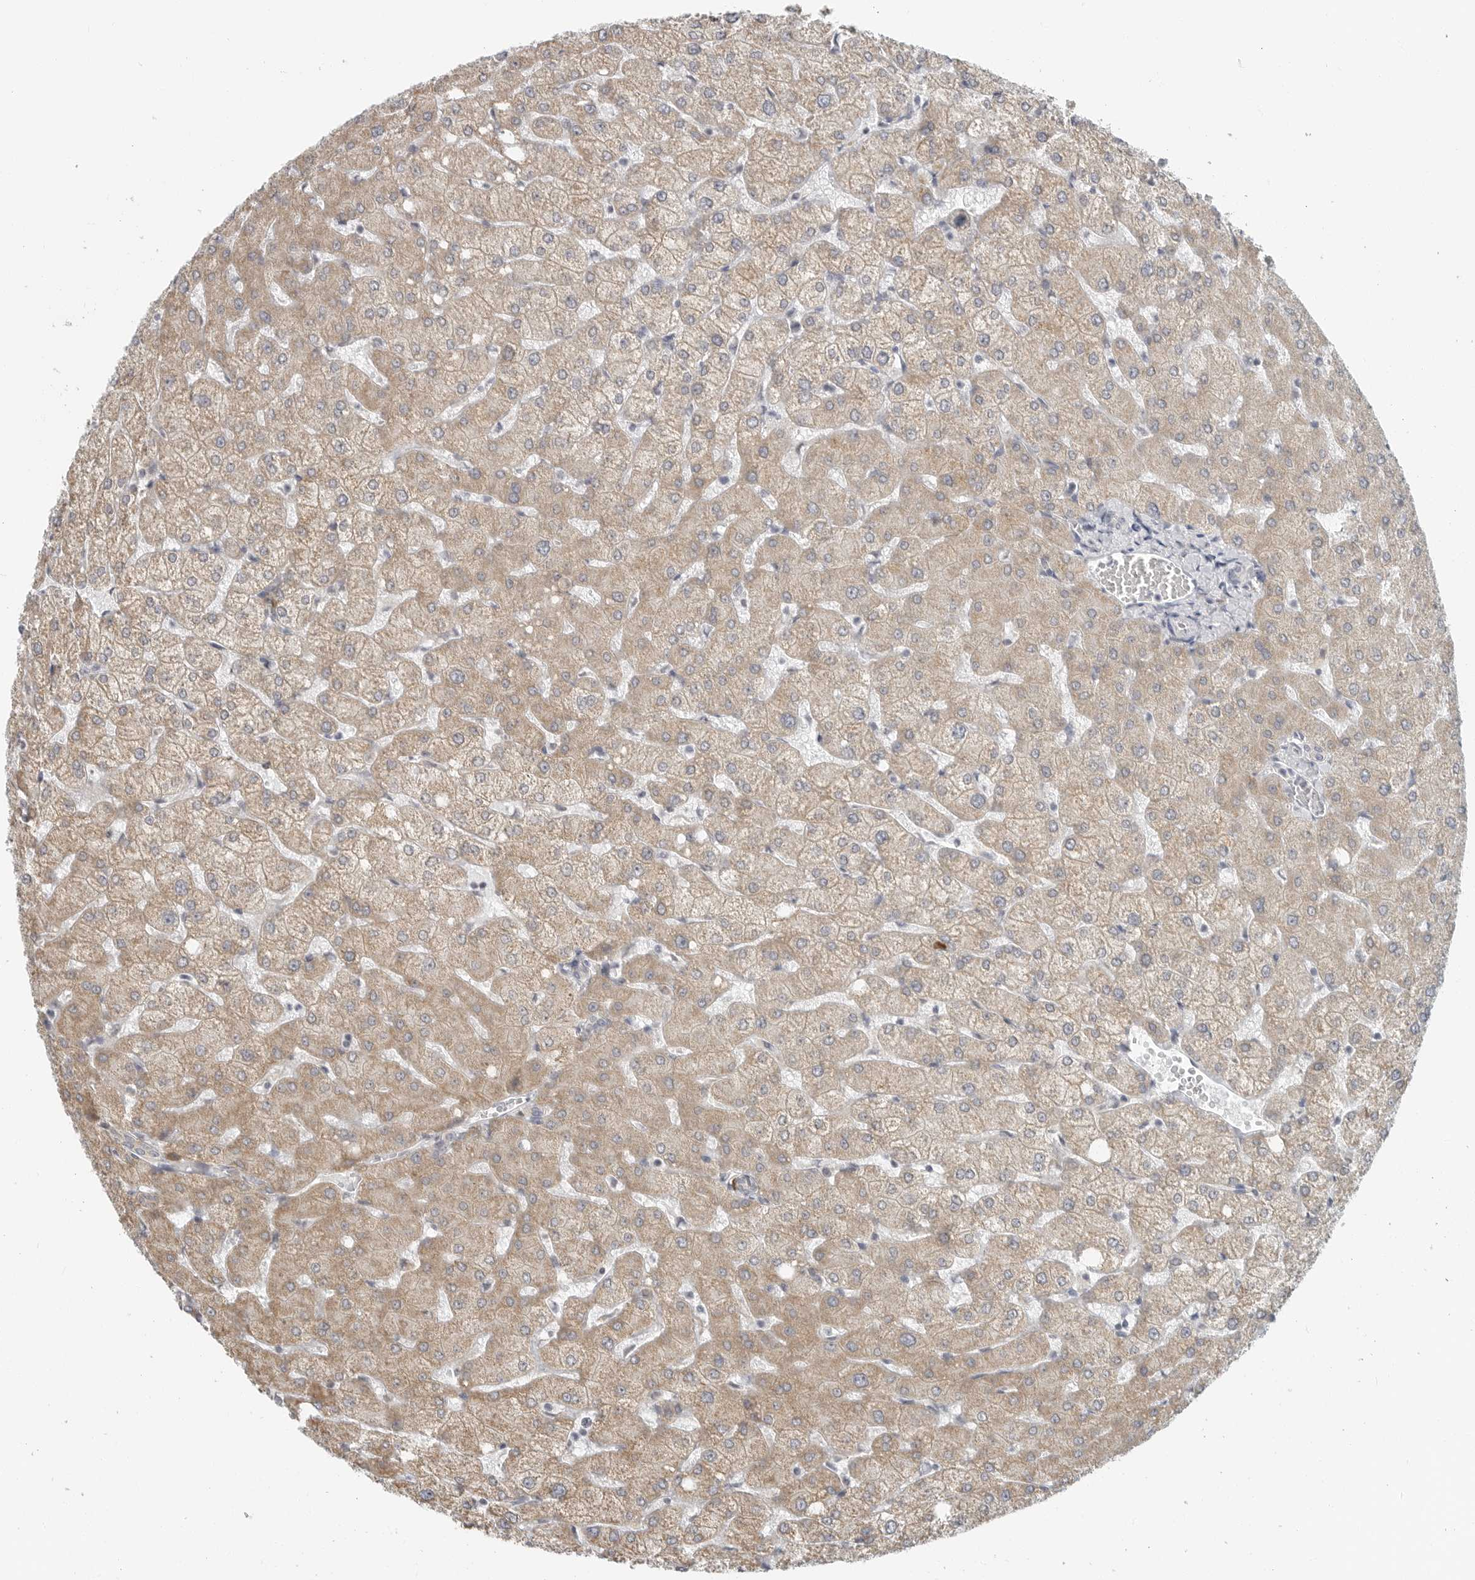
{"staining": {"intensity": "weak", "quantity": "<25%", "location": "cytoplasmic/membranous"}, "tissue": "liver", "cell_type": "Cholangiocytes", "image_type": "normal", "snomed": [{"axis": "morphology", "description": "Normal tissue, NOS"}, {"axis": "topography", "description": "Liver"}], "caption": "The photomicrograph reveals no staining of cholangiocytes in unremarkable liver. (DAB immunohistochemistry visualized using brightfield microscopy, high magnification).", "gene": "IL12RB2", "patient": {"sex": "female", "age": 54}}